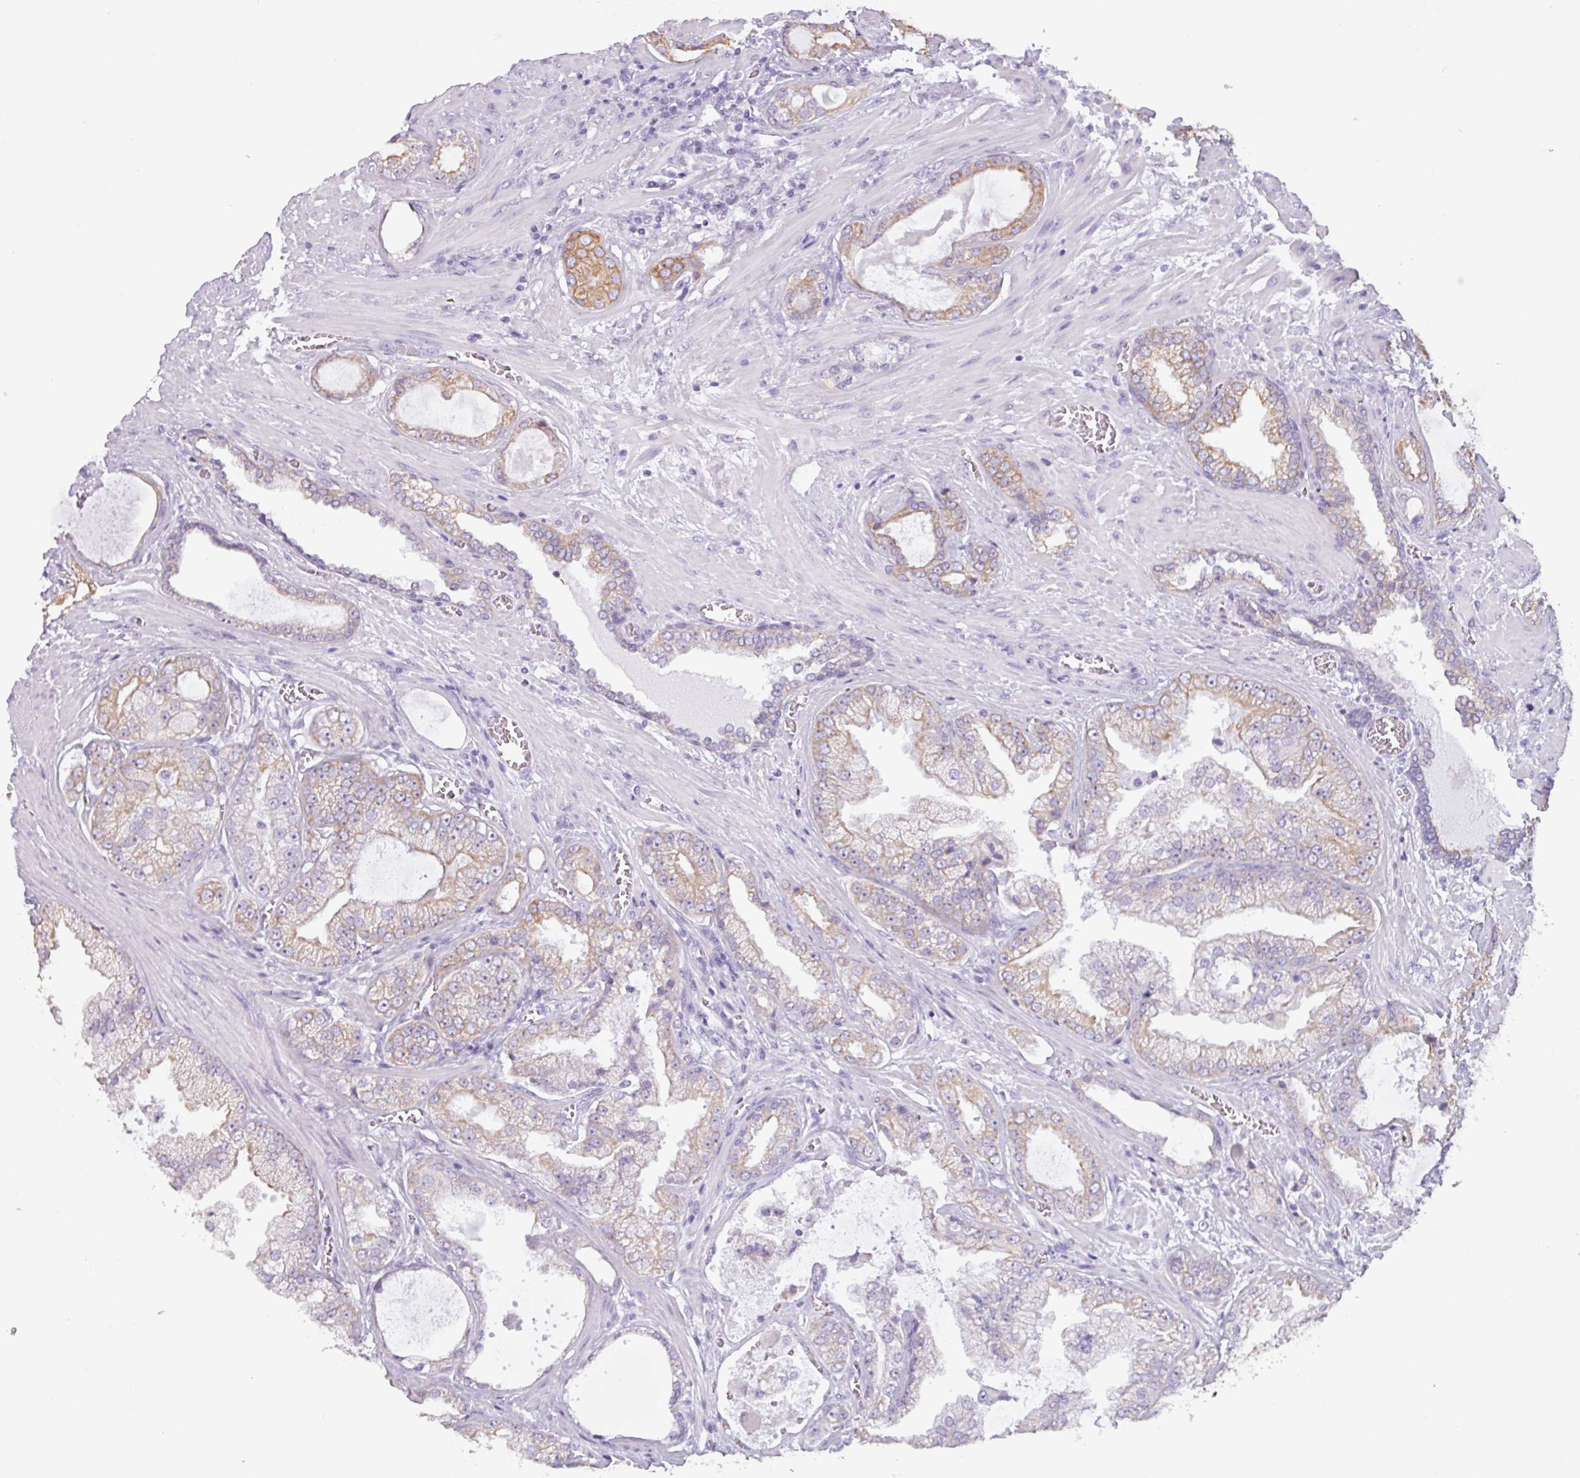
{"staining": {"intensity": "weak", "quantity": "25%-75%", "location": "cytoplasmic/membranous"}, "tissue": "prostate cancer", "cell_type": "Tumor cells", "image_type": "cancer", "snomed": [{"axis": "morphology", "description": "Adenocarcinoma, Low grade"}, {"axis": "topography", "description": "Prostate"}], "caption": "Immunohistochemistry (IHC) histopathology image of human prostate cancer (adenocarcinoma (low-grade)) stained for a protein (brown), which displays low levels of weak cytoplasmic/membranous expression in approximately 25%-75% of tumor cells.", "gene": "CAMK1", "patient": {"sex": "male", "age": 57}}